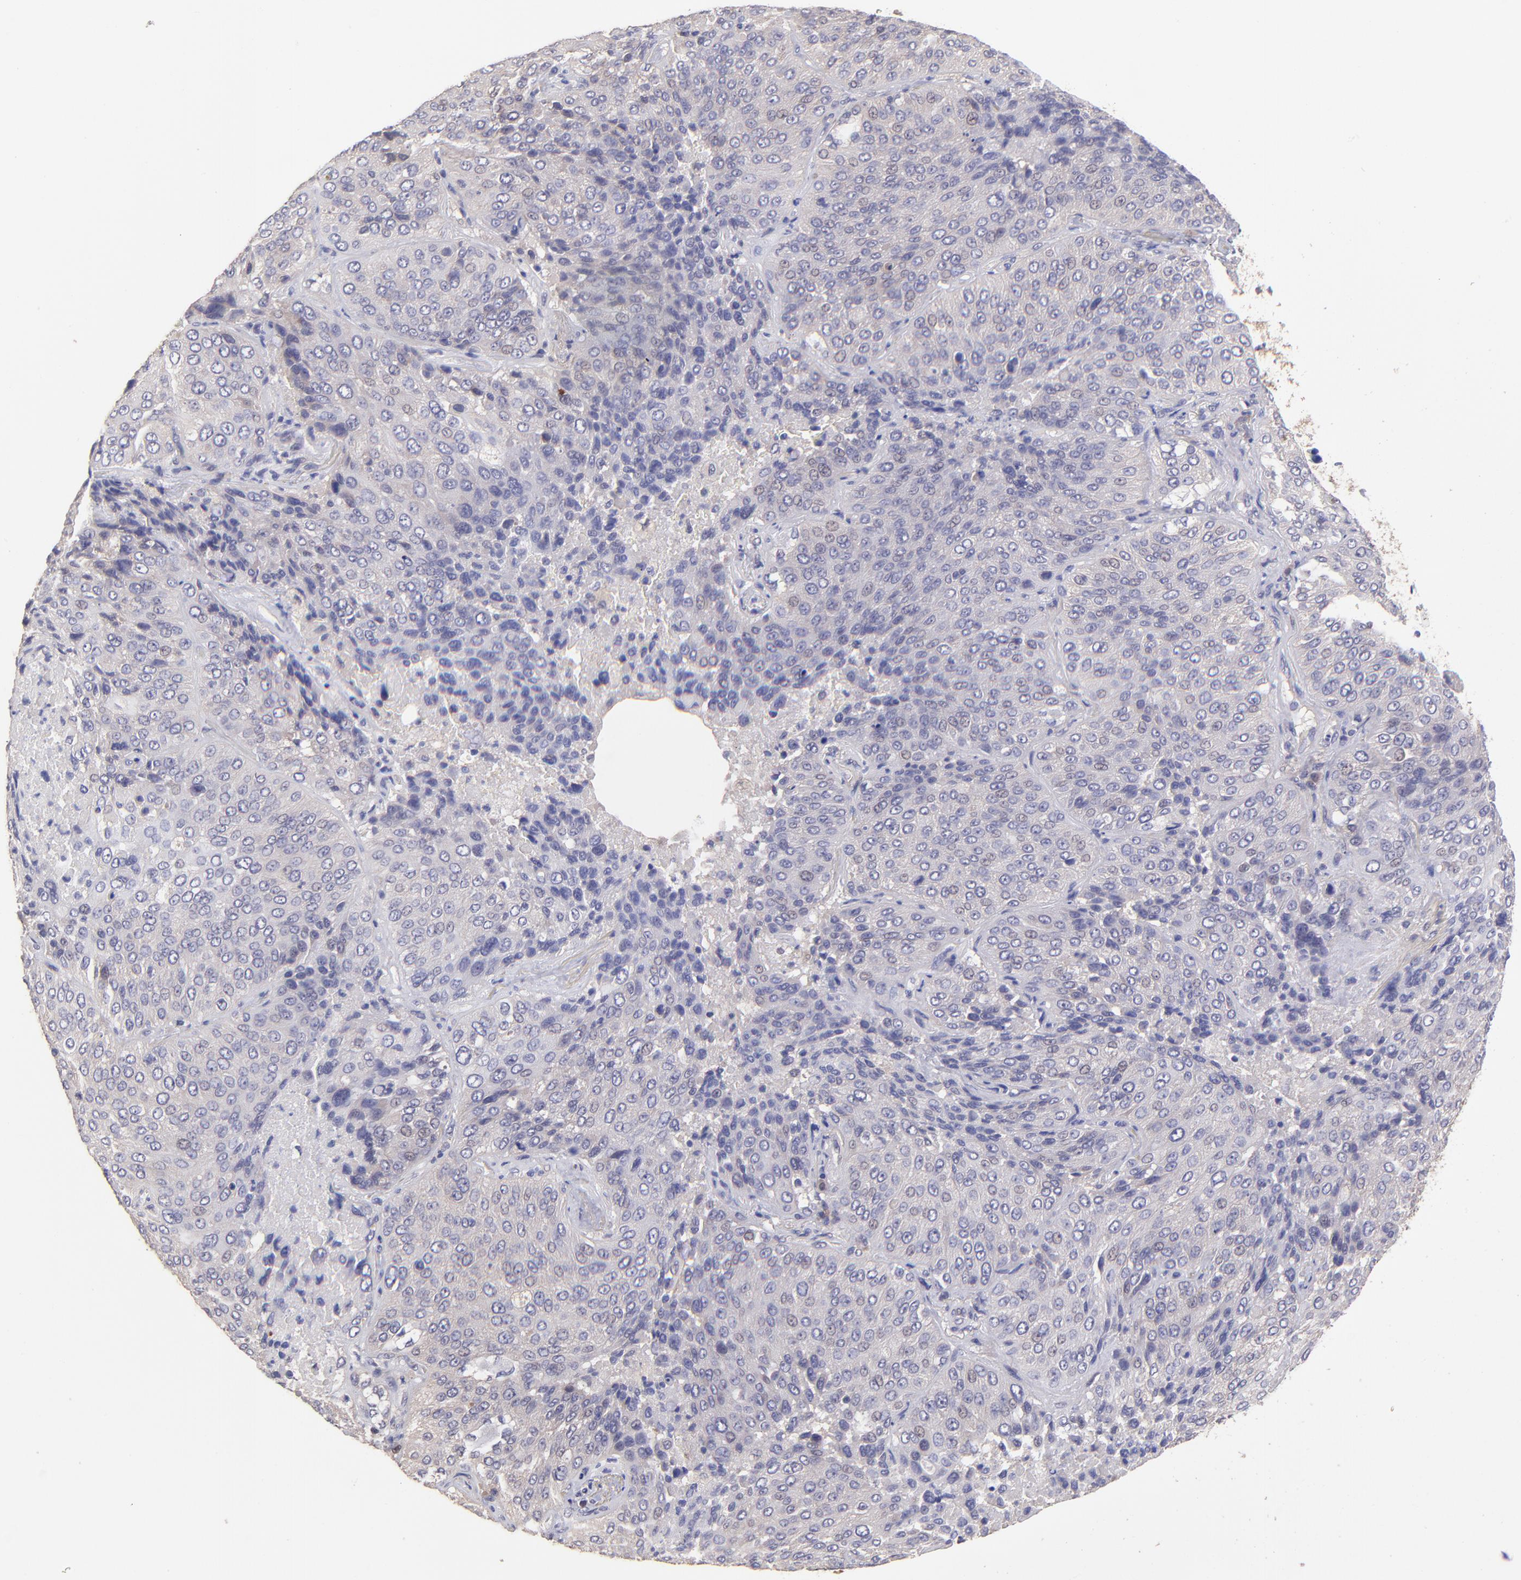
{"staining": {"intensity": "weak", "quantity": "<25%", "location": "cytoplasmic/membranous"}, "tissue": "lung cancer", "cell_type": "Tumor cells", "image_type": "cancer", "snomed": [{"axis": "morphology", "description": "Squamous cell carcinoma, NOS"}, {"axis": "topography", "description": "Lung"}], "caption": "Immunohistochemical staining of human lung squamous cell carcinoma shows no significant staining in tumor cells. (Stains: DAB (3,3'-diaminobenzidine) IHC with hematoxylin counter stain, Microscopy: brightfield microscopy at high magnification).", "gene": "NSF", "patient": {"sex": "male", "age": 54}}